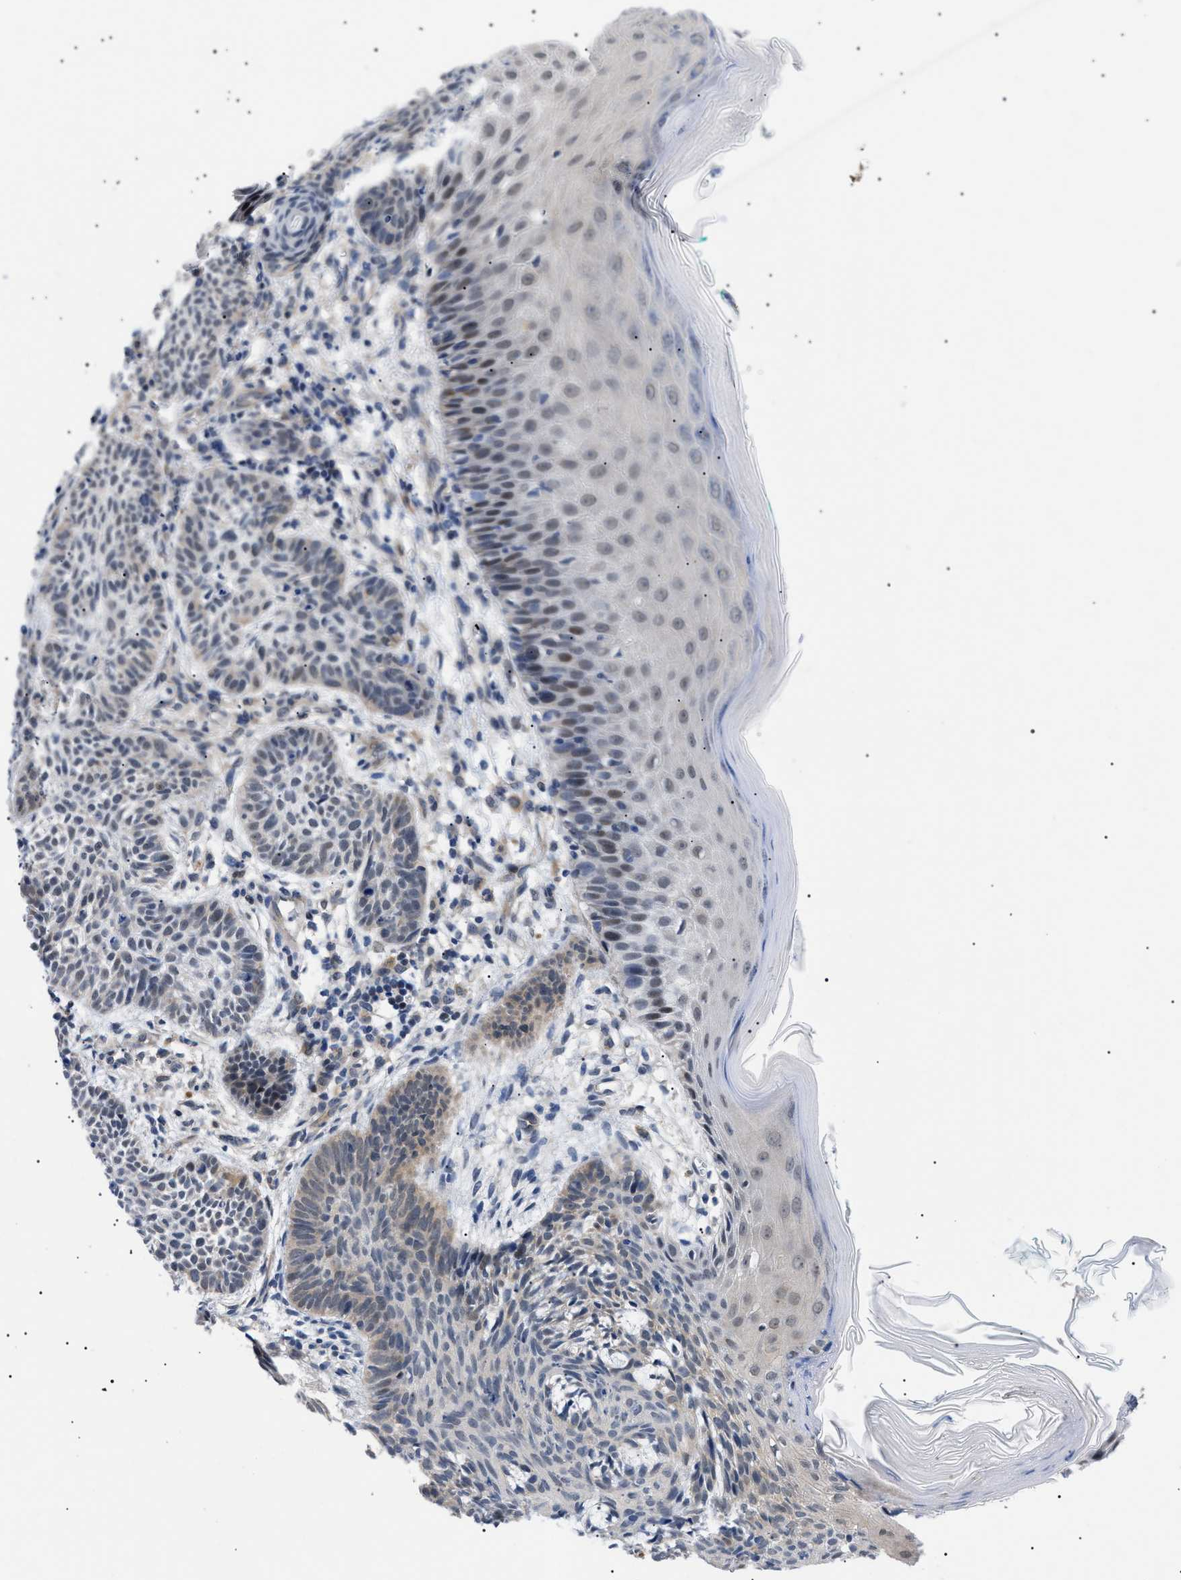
{"staining": {"intensity": "weak", "quantity": "25%-75%", "location": "cytoplasmic/membranous"}, "tissue": "skin cancer", "cell_type": "Tumor cells", "image_type": "cancer", "snomed": [{"axis": "morphology", "description": "Basal cell carcinoma"}, {"axis": "topography", "description": "Skin"}], "caption": "Skin cancer (basal cell carcinoma) stained with DAB immunohistochemistry (IHC) displays low levels of weak cytoplasmic/membranous expression in approximately 25%-75% of tumor cells.", "gene": "GARRE1", "patient": {"sex": "male", "age": 60}}